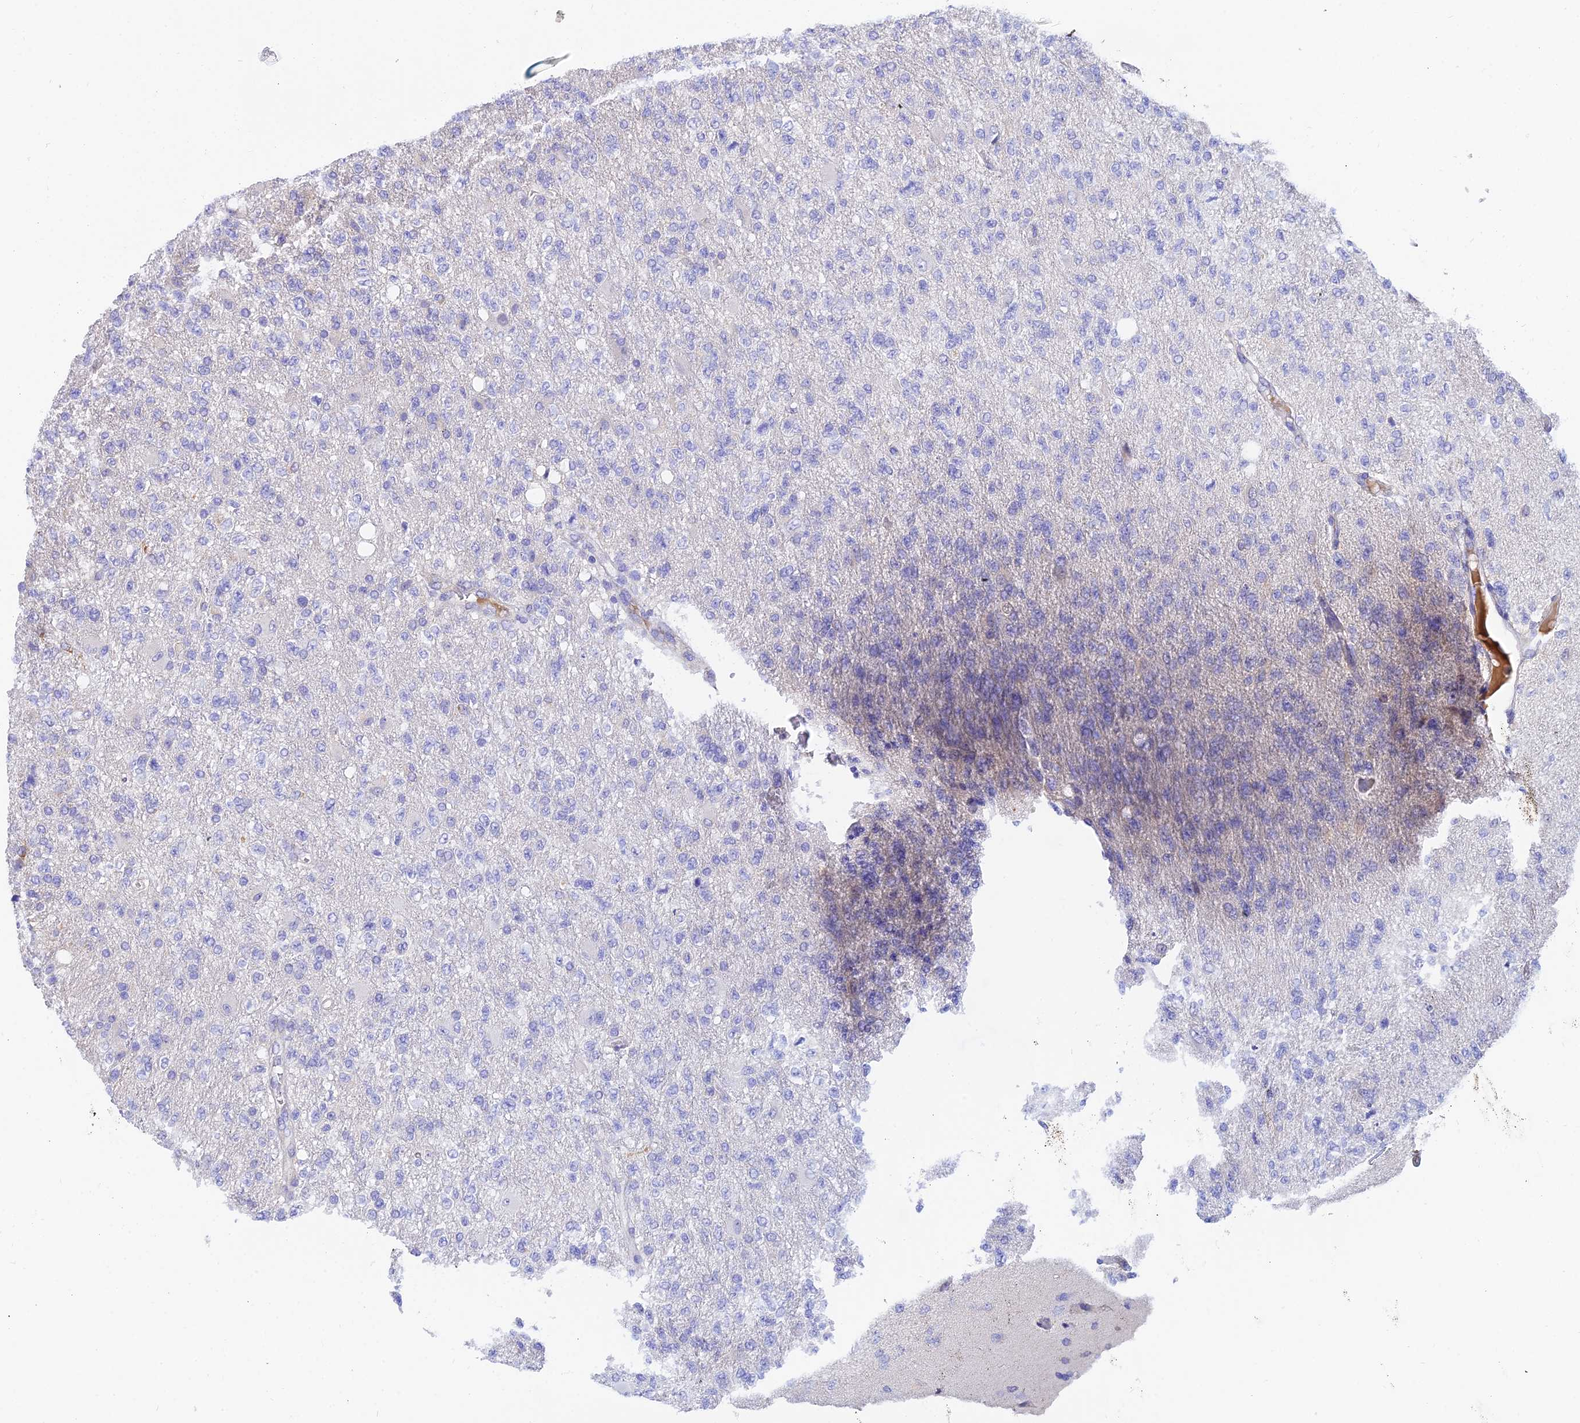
{"staining": {"intensity": "negative", "quantity": "none", "location": "none"}, "tissue": "glioma", "cell_type": "Tumor cells", "image_type": "cancer", "snomed": [{"axis": "morphology", "description": "Glioma, malignant, High grade"}, {"axis": "topography", "description": "Brain"}], "caption": "Human glioma stained for a protein using immunohistochemistry displays no staining in tumor cells.", "gene": "ACOT2", "patient": {"sex": "male", "age": 56}}